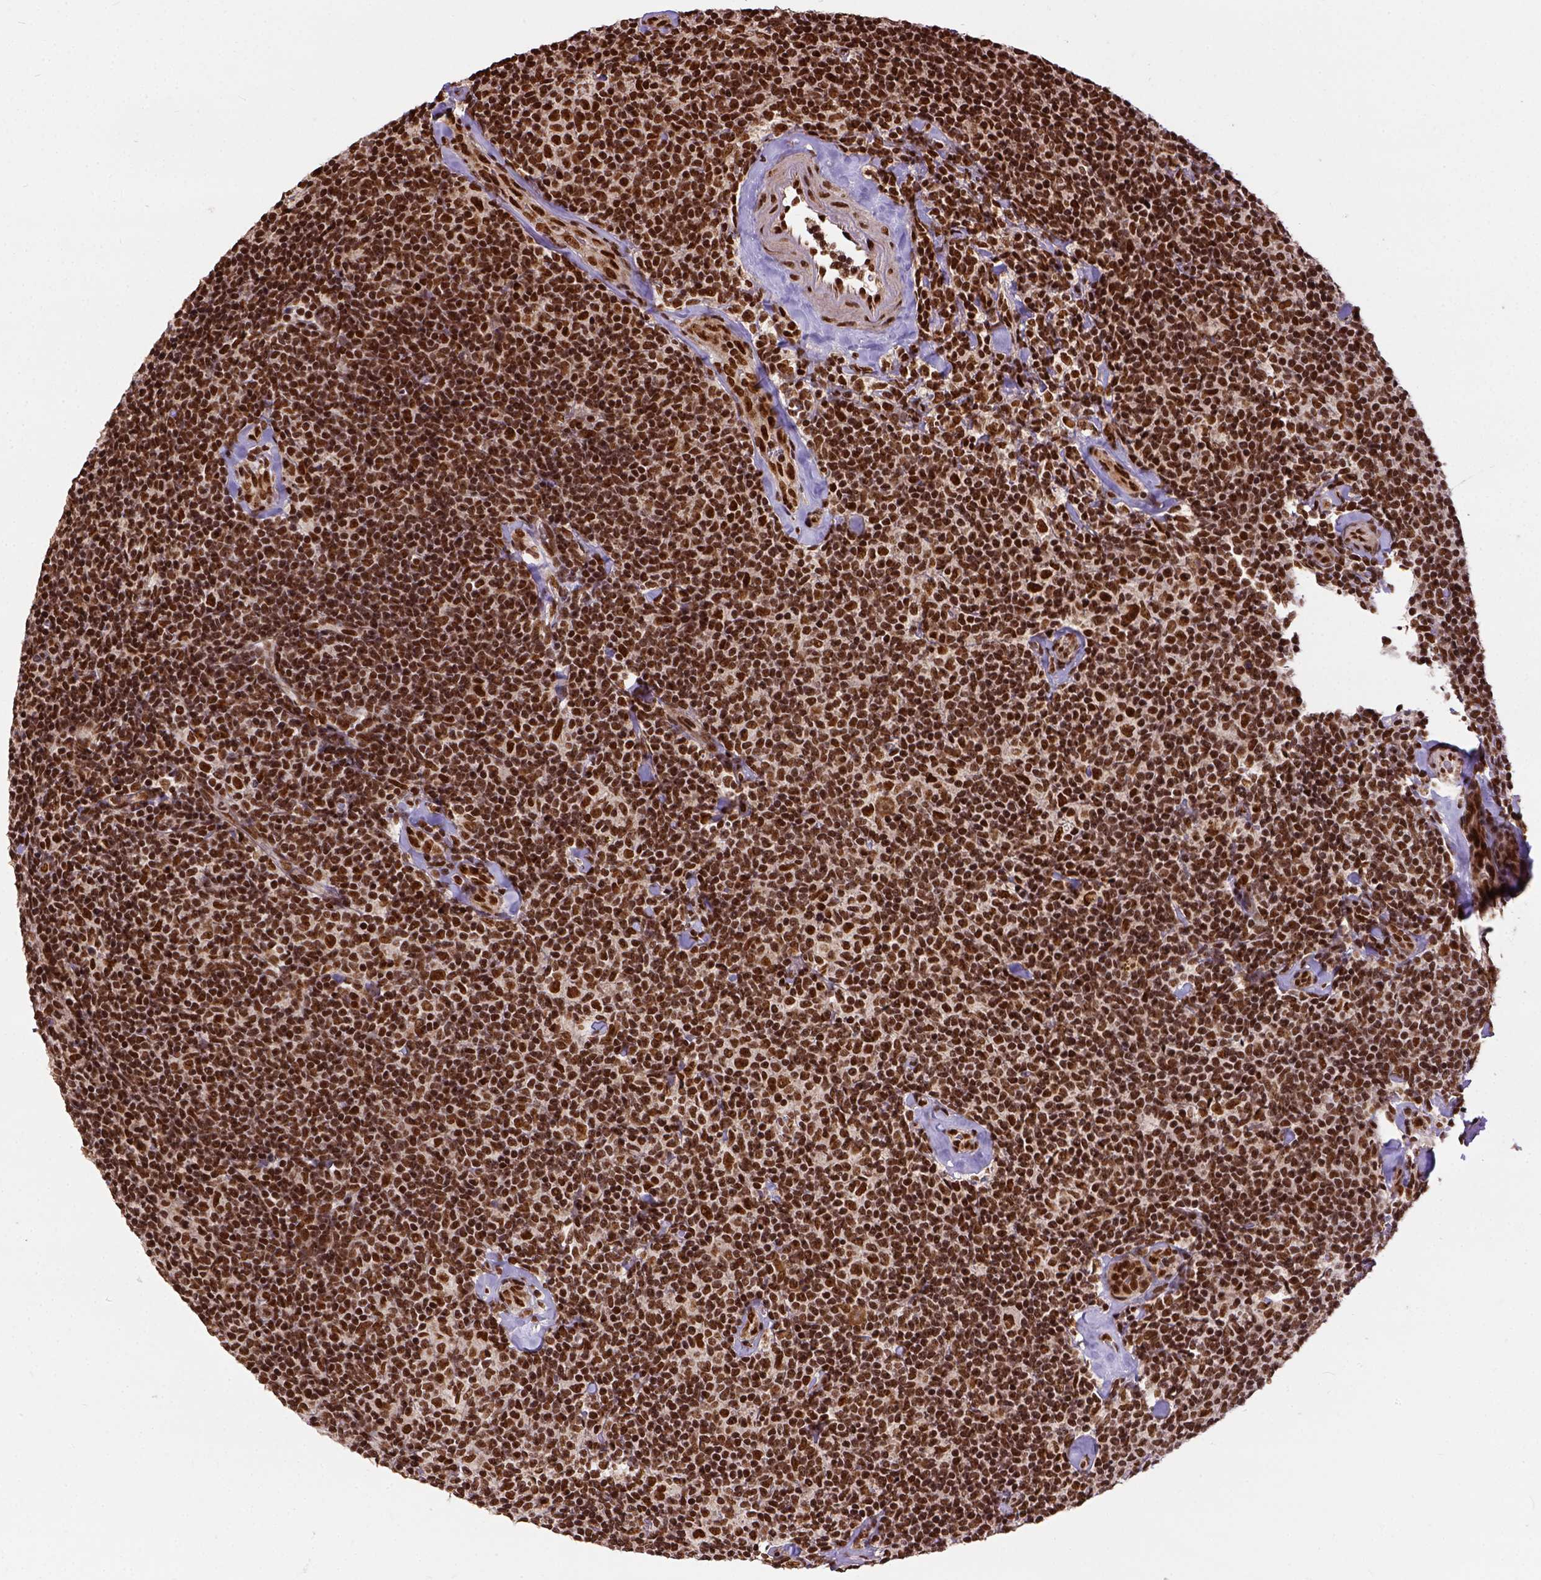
{"staining": {"intensity": "strong", "quantity": ">75%", "location": "nuclear"}, "tissue": "lymphoma", "cell_type": "Tumor cells", "image_type": "cancer", "snomed": [{"axis": "morphology", "description": "Malignant lymphoma, non-Hodgkin's type, Low grade"}, {"axis": "topography", "description": "Lymph node"}], "caption": "Lymphoma was stained to show a protein in brown. There is high levels of strong nuclear positivity in approximately >75% of tumor cells.", "gene": "NACC1", "patient": {"sex": "female", "age": 56}}